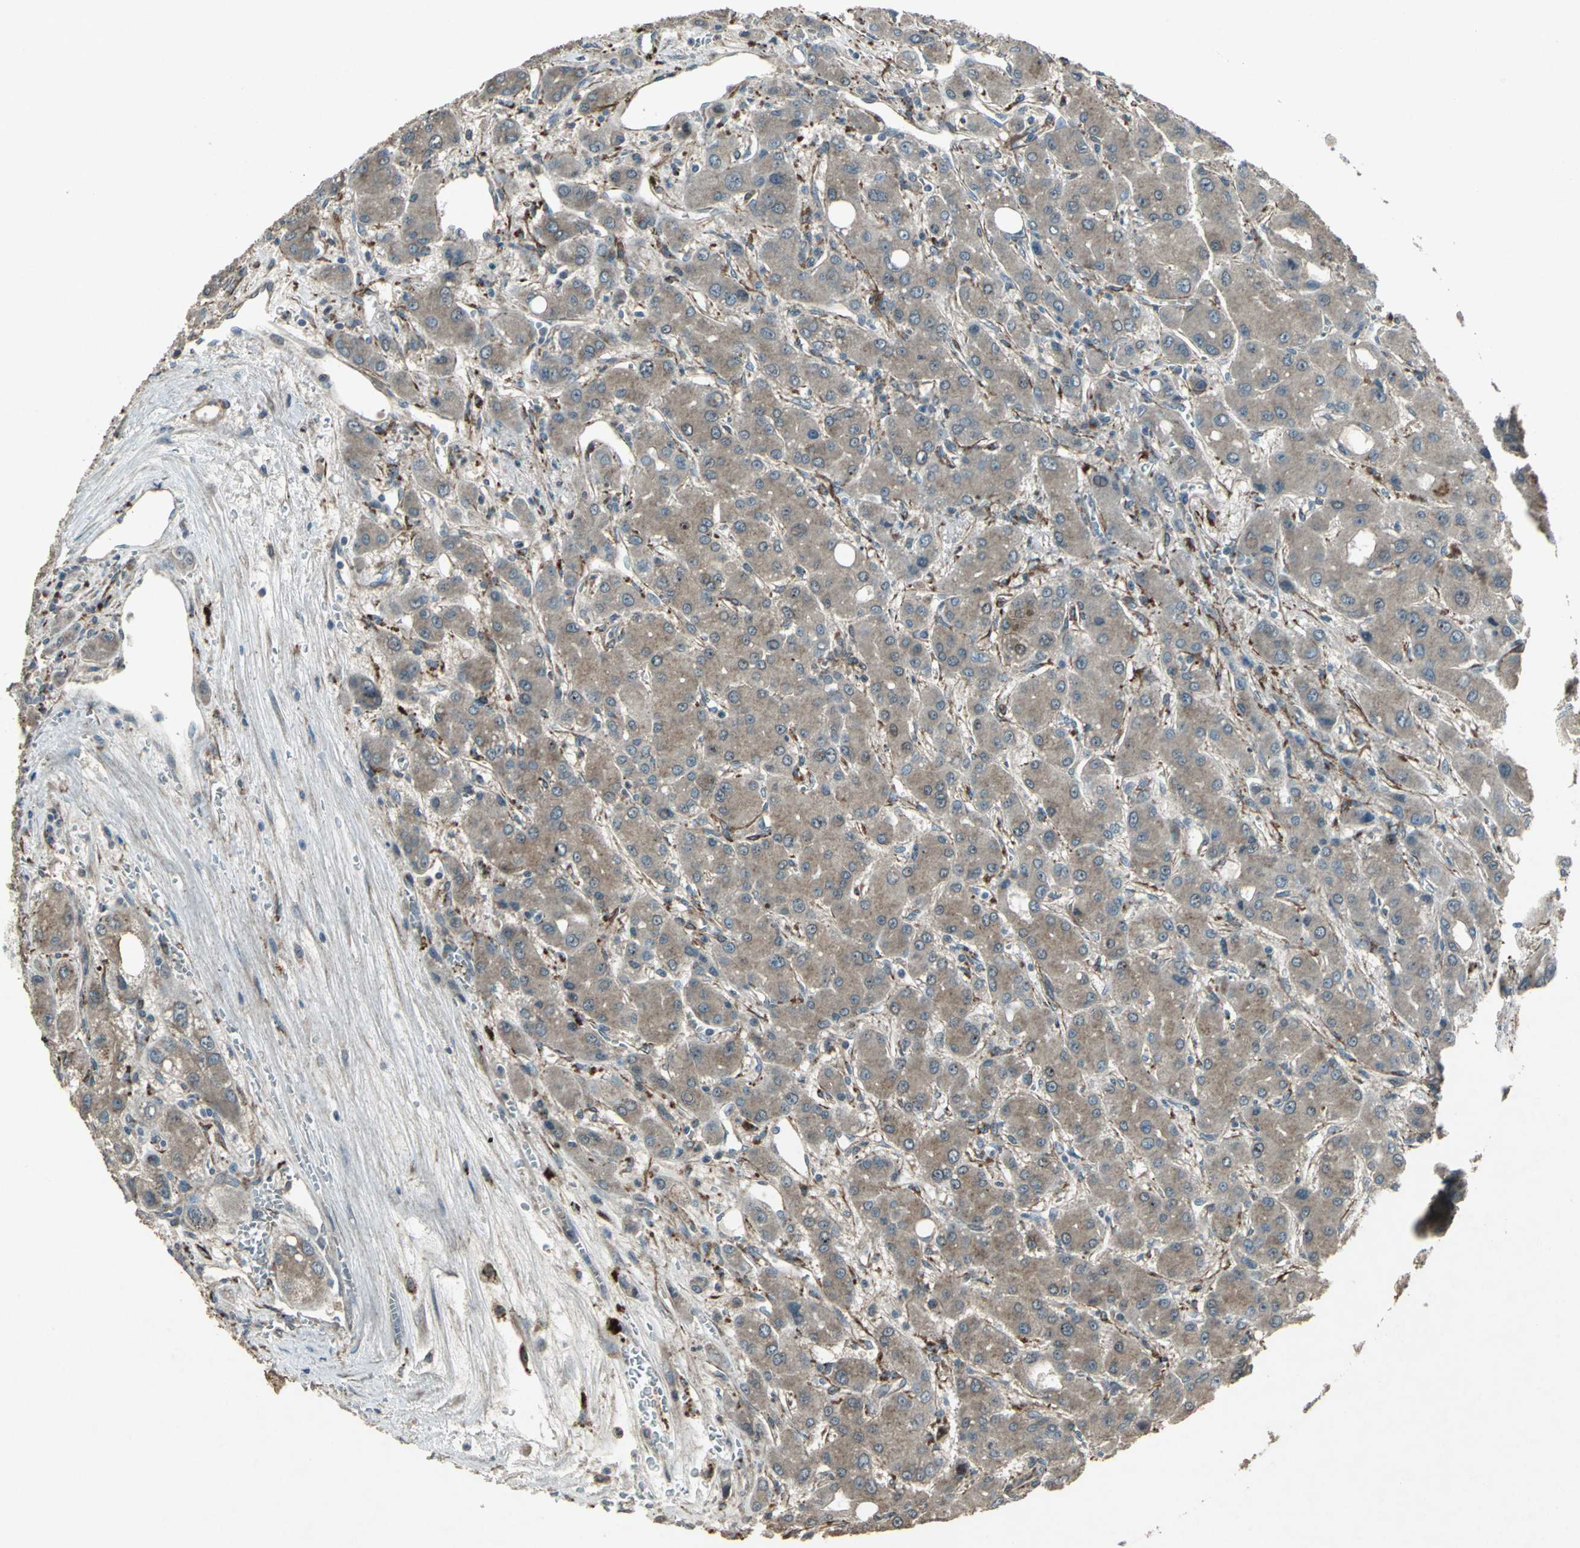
{"staining": {"intensity": "weak", "quantity": ">75%", "location": "cytoplasmic/membranous"}, "tissue": "liver cancer", "cell_type": "Tumor cells", "image_type": "cancer", "snomed": [{"axis": "morphology", "description": "Carcinoma, Hepatocellular, NOS"}, {"axis": "topography", "description": "Liver"}], "caption": "Human liver hepatocellular carcinoma stained with a protein marker demonstrates weak staining in tumor cells.", "gene": "SEPTIN4", "patient": {"sex": "male", "age": 55}}